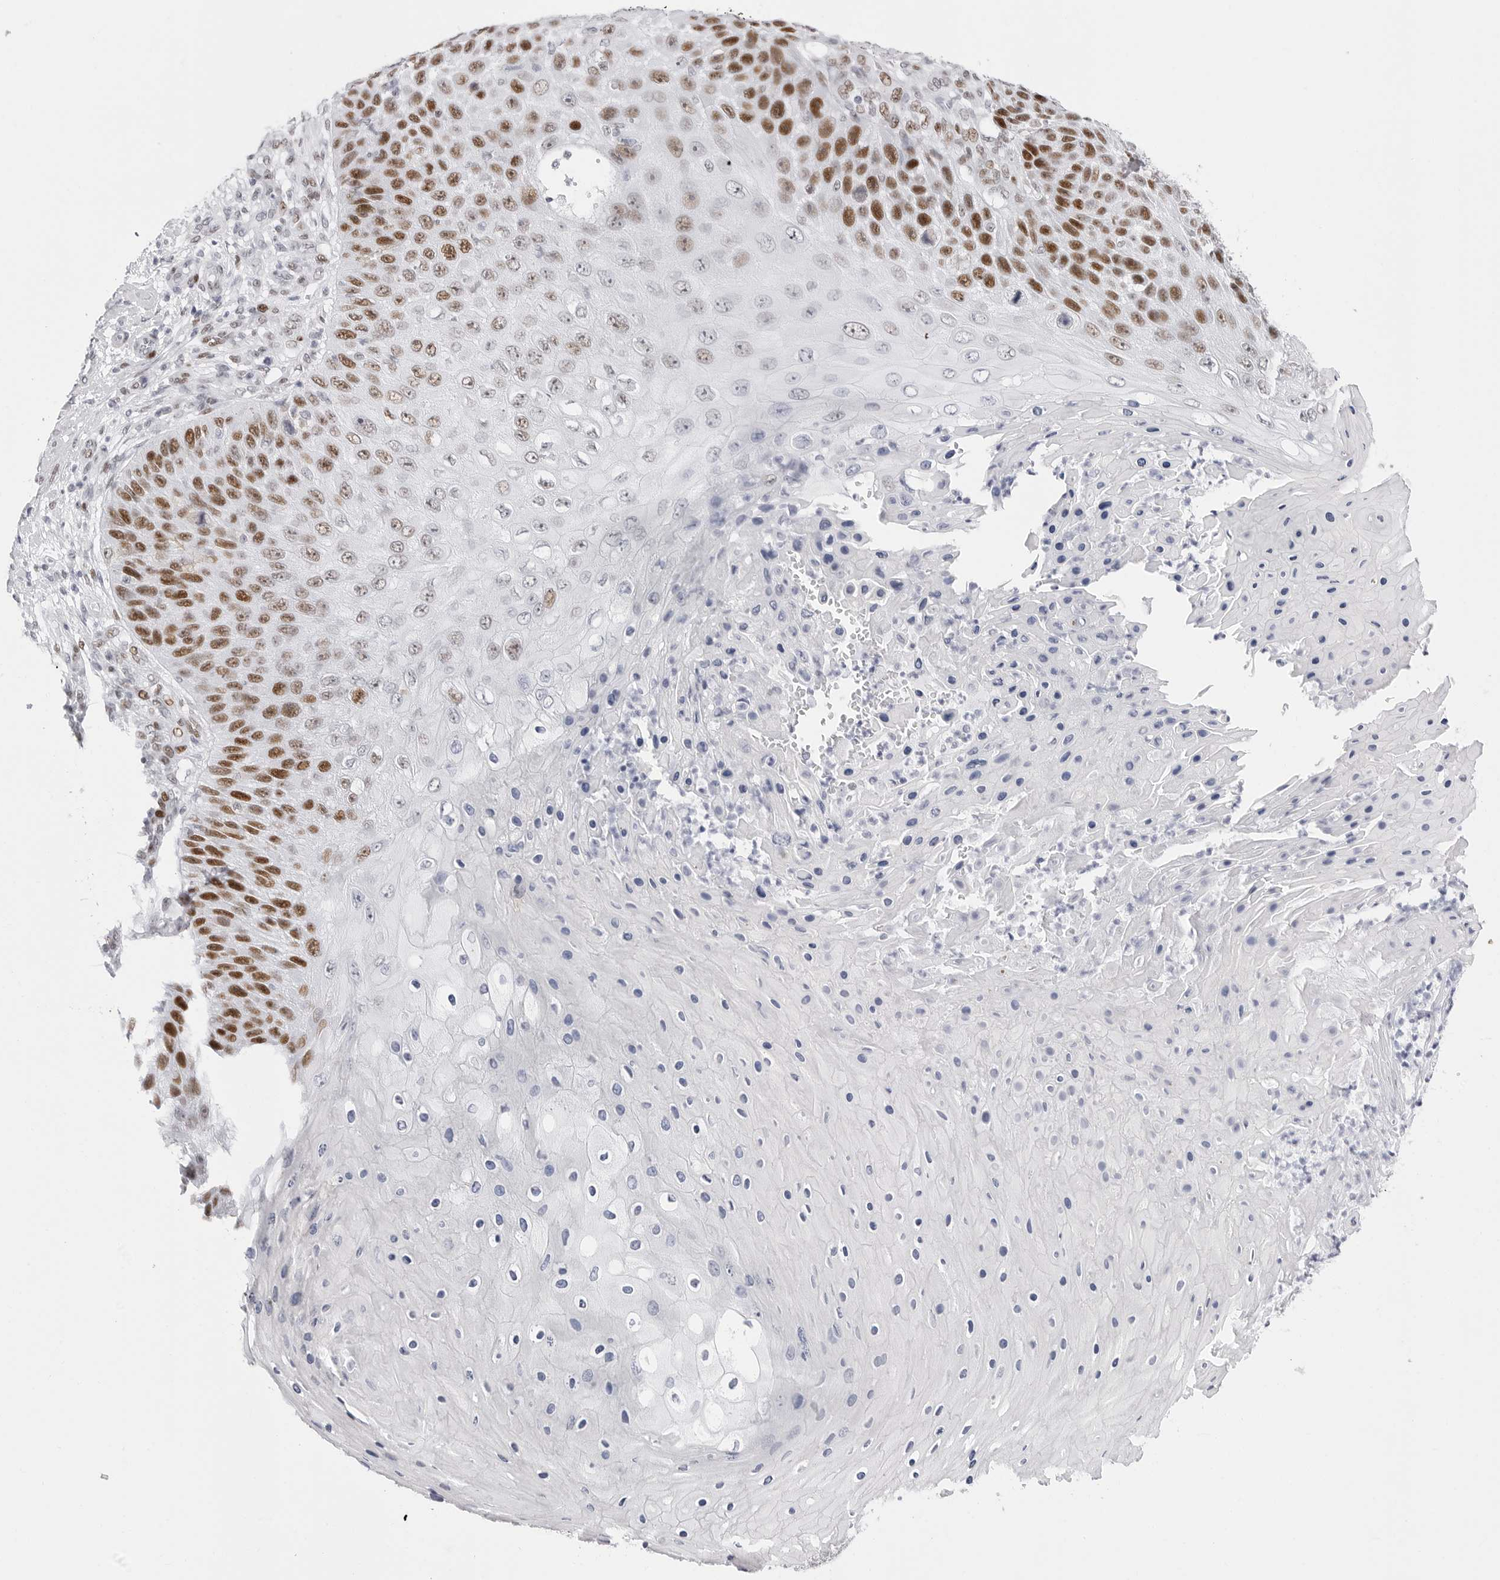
{"staining": {"intensity": "strong", "quantity": ">75%", "location": "nuclear"}, "tissue": "skin cancer", "cell_type": "Tumor cells", "image_type": "cancer", "snomed": [{"axis": "morphology", "description": "Squamous cell carcinoma, NOS"}, {"axis": "topography", "description": "Skin"}], "caption": "The photomicrograph shows staining of skin cancer, revealing strong nuclear protein staining (brown color) within tumor cells. Nuclei are stained in blue.", "gene": "NASP", "patient": {"sex": "female", "age": 88}}